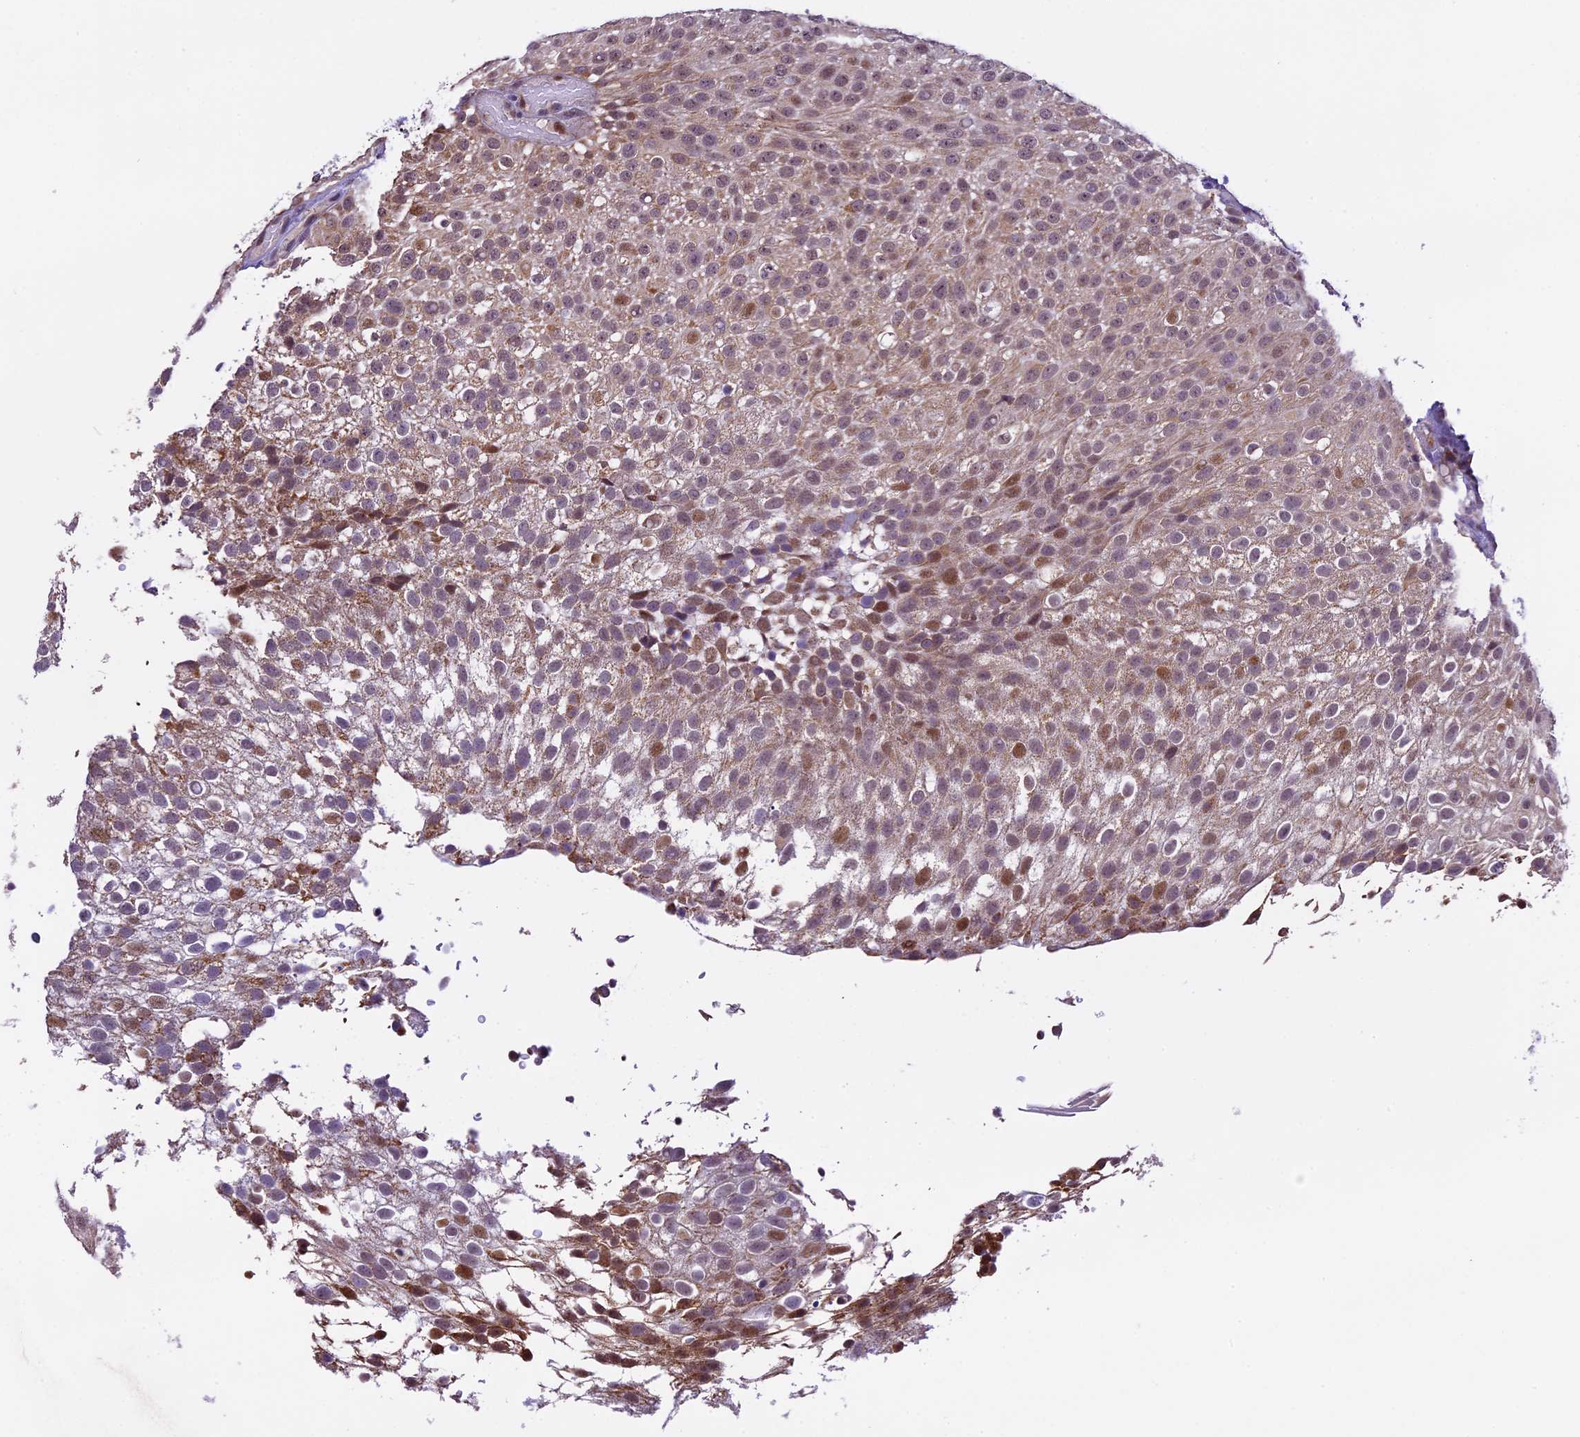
{"staining": {"intensity": "moderate", "quantity": ">75%", "location": "cytoplasmic/membranous,nuclear"}, "tissue": "urothelial cancer", "cell_type": "Tumor cells", "image_type": "cancer", "snomed": [{"axis": "morphology", "description": "Urothelial carcinoma, Low grade"}, {"axis": "topography", "description": "Urinary bladder"}], "caption": "Urothelial carcinoma (low-grade) was stained to show a protein in brown. There is medium levels of moderate cytoplasmic/membranous and nuclear staining in about >75% of tumor cells.", "gene": "CARS2", "patient": {"sex": "male", "age": 78}}